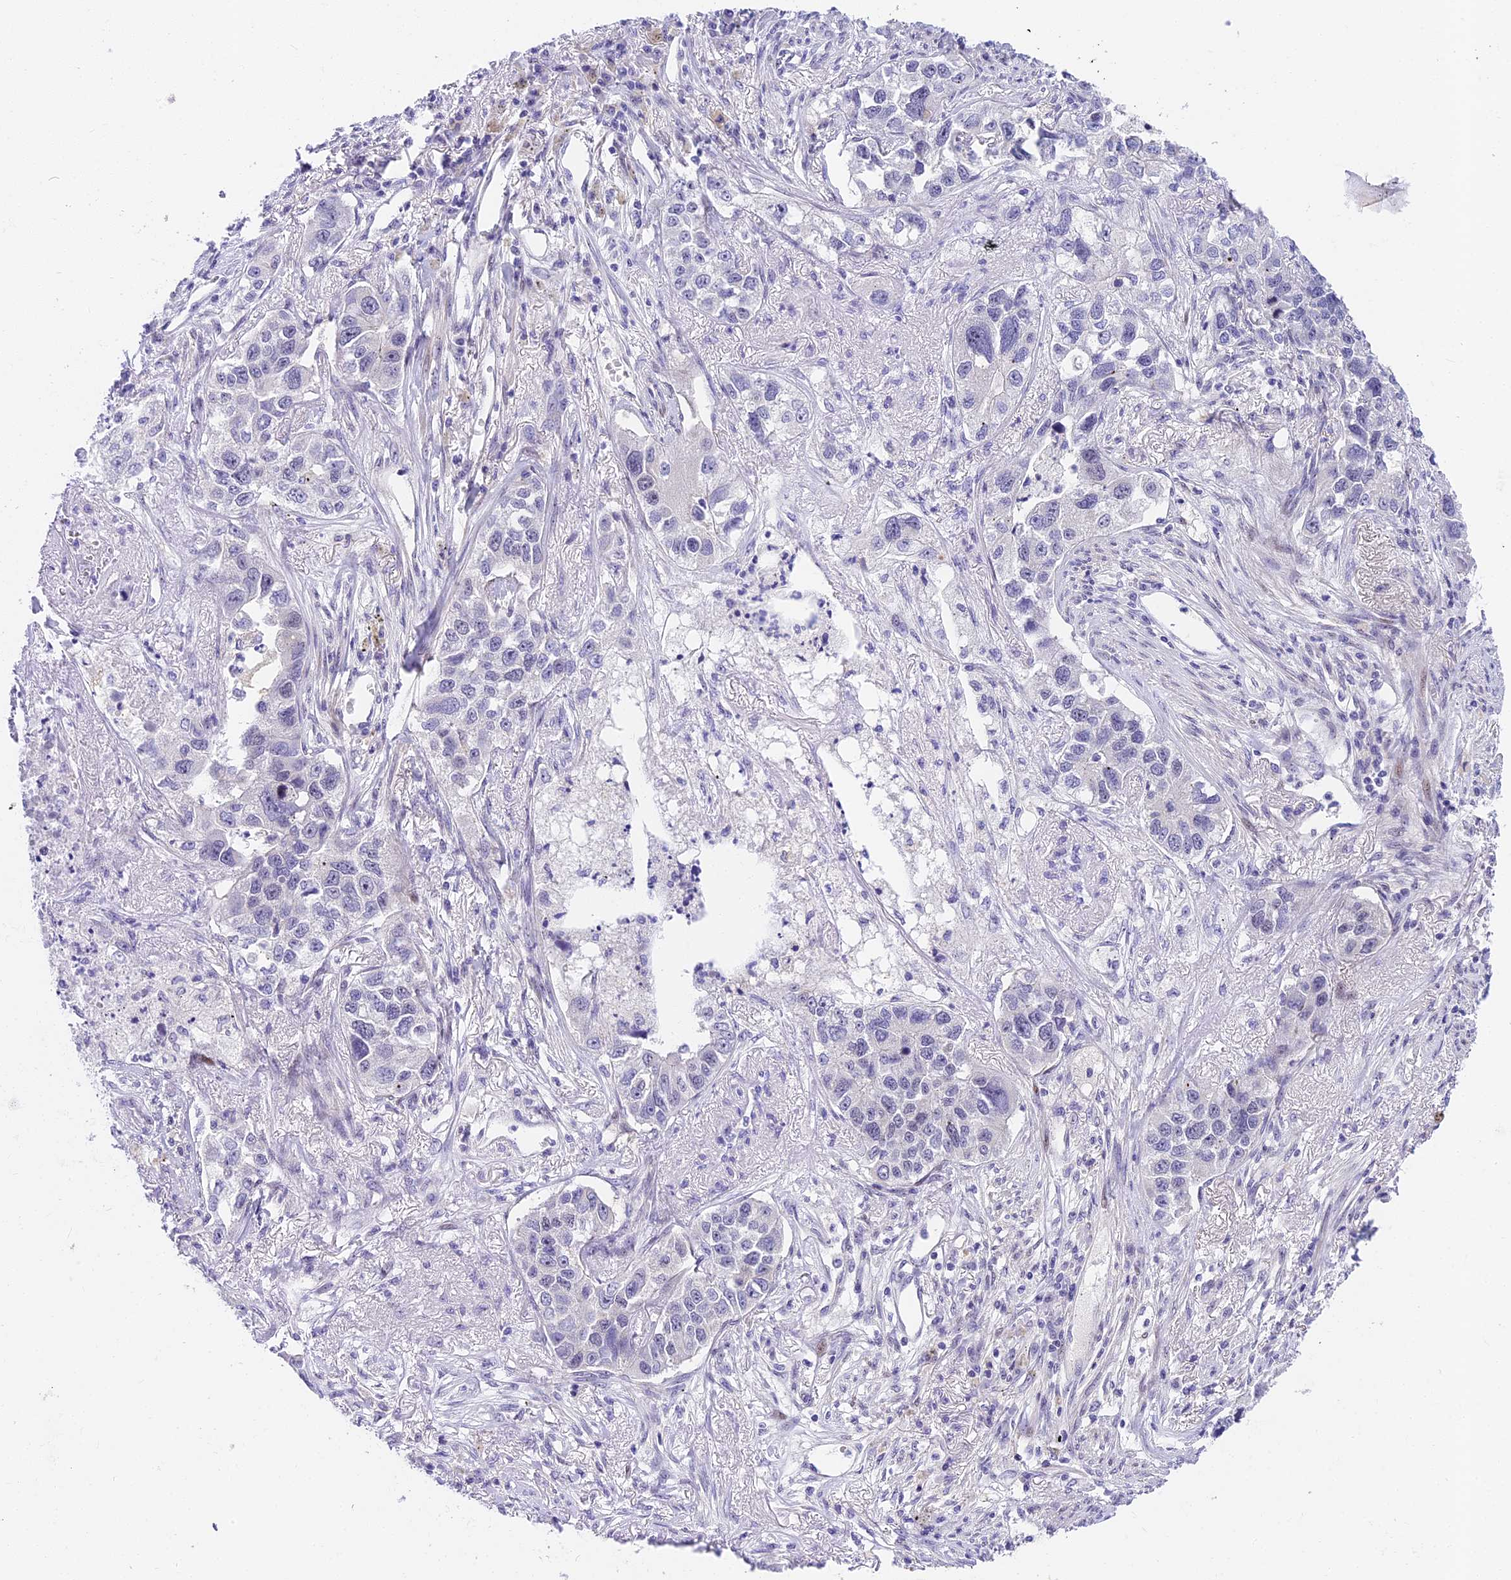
{"staining": {"intensity": "negative", "quantity": "none", "location": "none"}, "tissue": "lung cancer", "cell_type": "Tumor cells", "image_type": "cancer", "snomed": [{"axis": "morphology", "description": "Adenocarcinoma, NOS"}, {"axis": "topography", "description": "Lung"}], "caption": "Lung adenocarcinoma stained for a protein using immunohistochemistry reveals no positivity tumor cells.", "gene": "MIDN", "patient": {"sex": "male", "age": 49}}